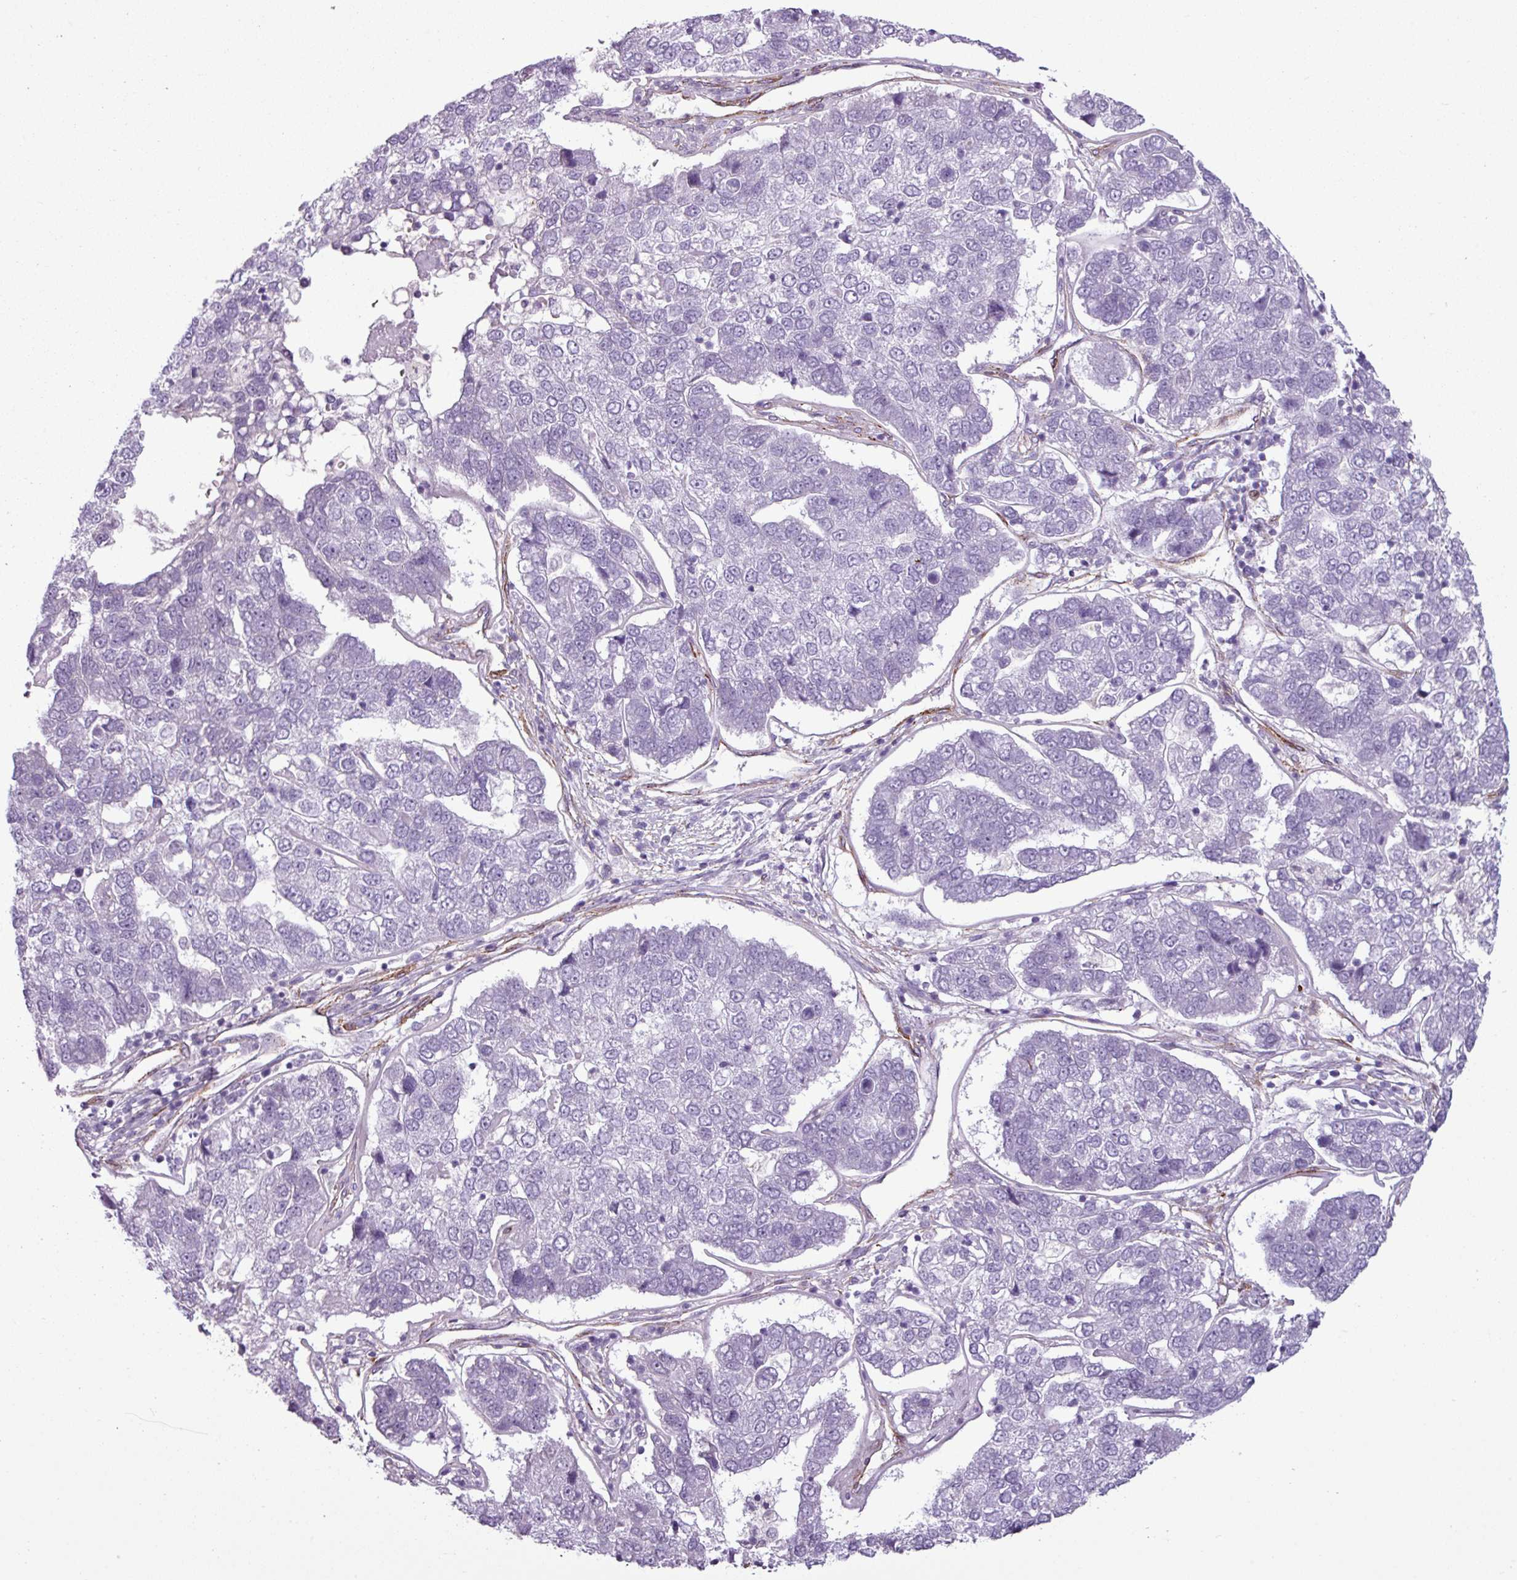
{"staining": {"intensity": "negative", "quantity": "none", "location": "none"}, "tissue": "pancreatic cancer", "cell_type": "Tumor cells", "image_type": "cancer", "snomed": [{"axis": "morphology", "description": "Adenocarcinoma, NOS"}, {"axis": "topography", "description": "Pancreas"}], "caption": "DAB immunohistochemical staining of human pancreatic adenocarcinoma shows no significant expression in tumor cells.", "gene": "ATP10A", "patient": {"sex": "female", "age": 61}}